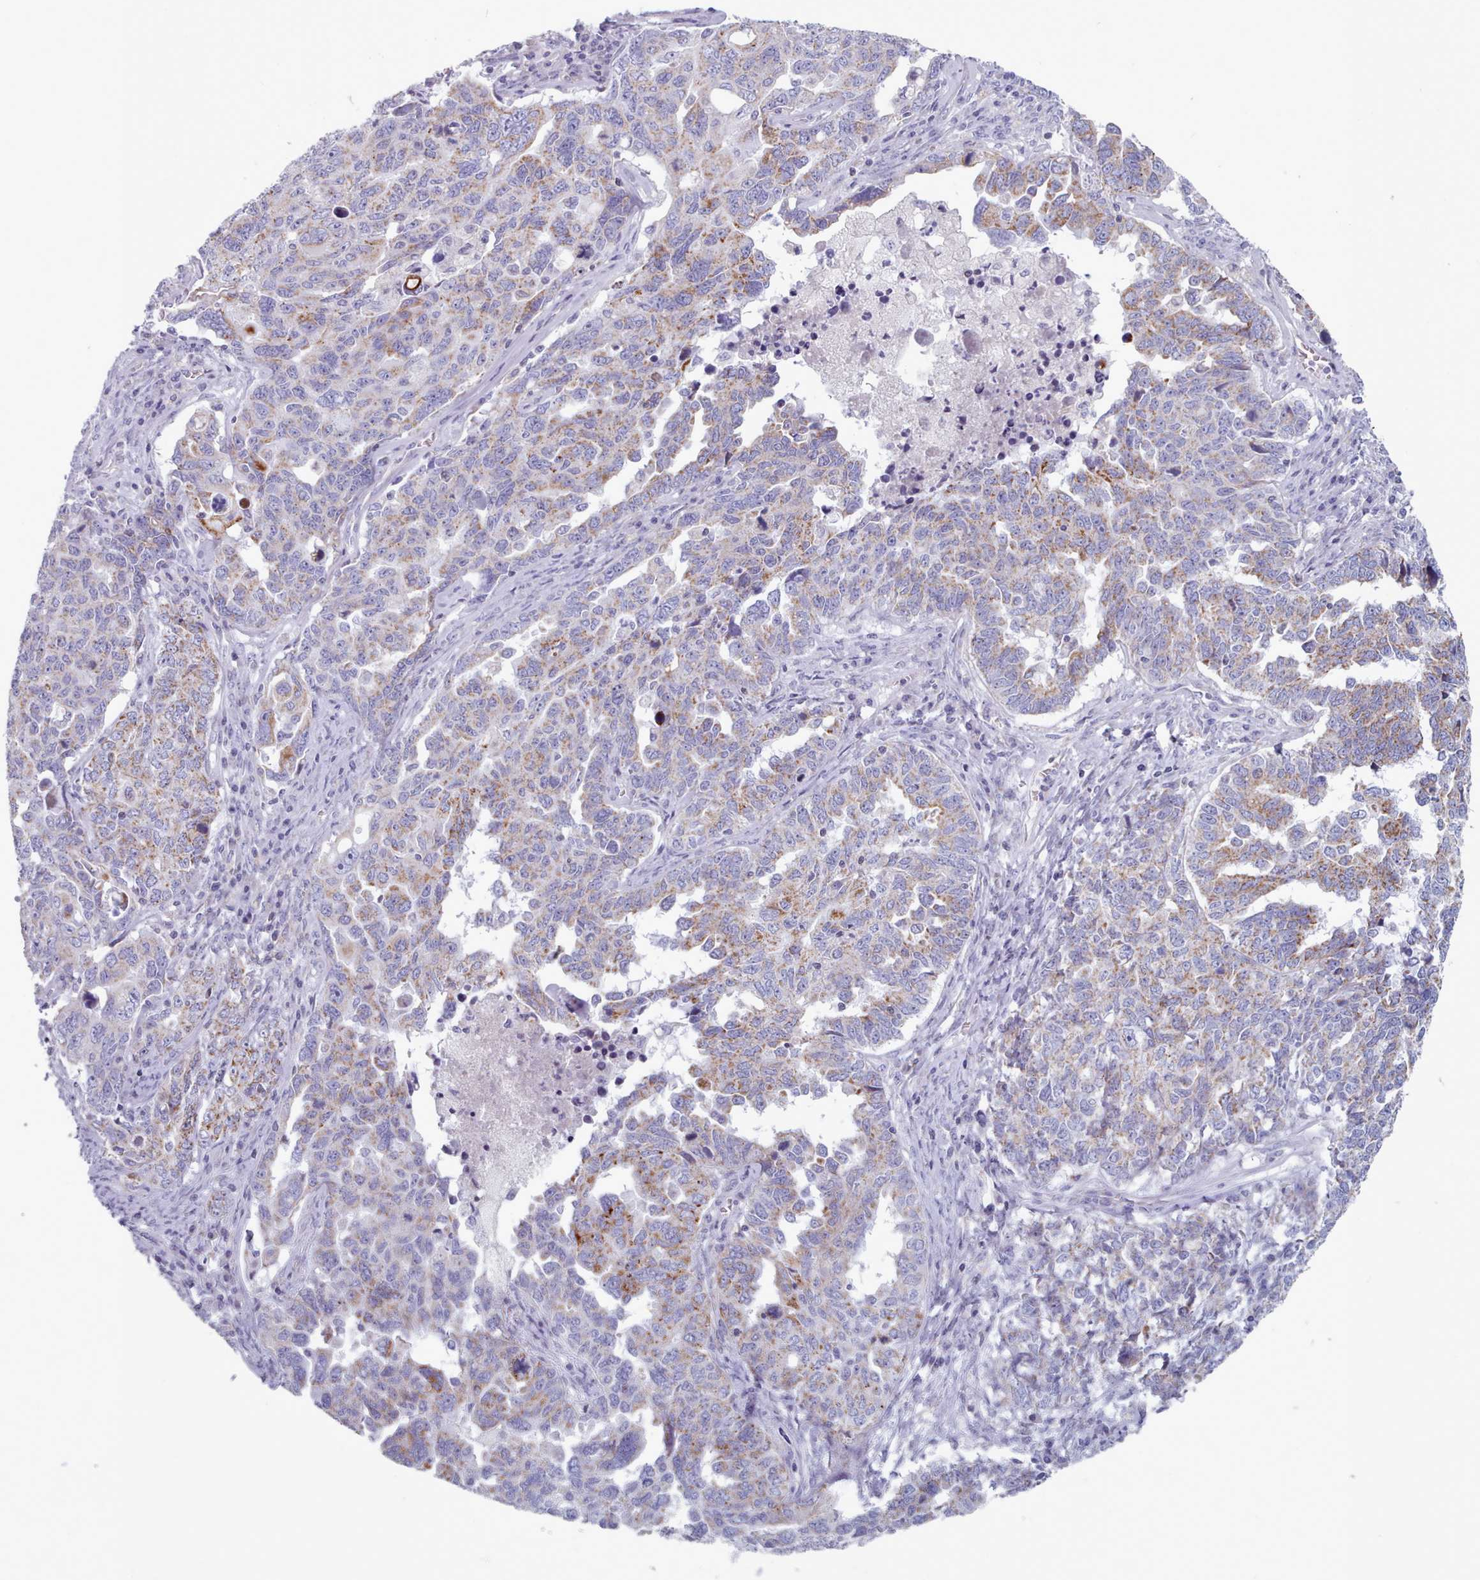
{"staining": {"intensity": "moderate", "quantity": "25%-75%", "location": "cytoplasmic/membranous"}, "tissue": "ovarian cancer", "cell_type": "Tumor cells", "image_type": "cancer", "snomed": [{"axis": "morphology", "description": "Carcinoma, endometroid"}, {"axis": "topography", "description": "Ovary"}], "caption": "This is a photomicrograph of immunohistochemistry staining of ovarian endometroid carcinoma, which shows moderate expression in the cytoplasmic/membranous of tumor cells.", "gene": "FAM170B", "patient": {"sex": "female", "age": 62}}